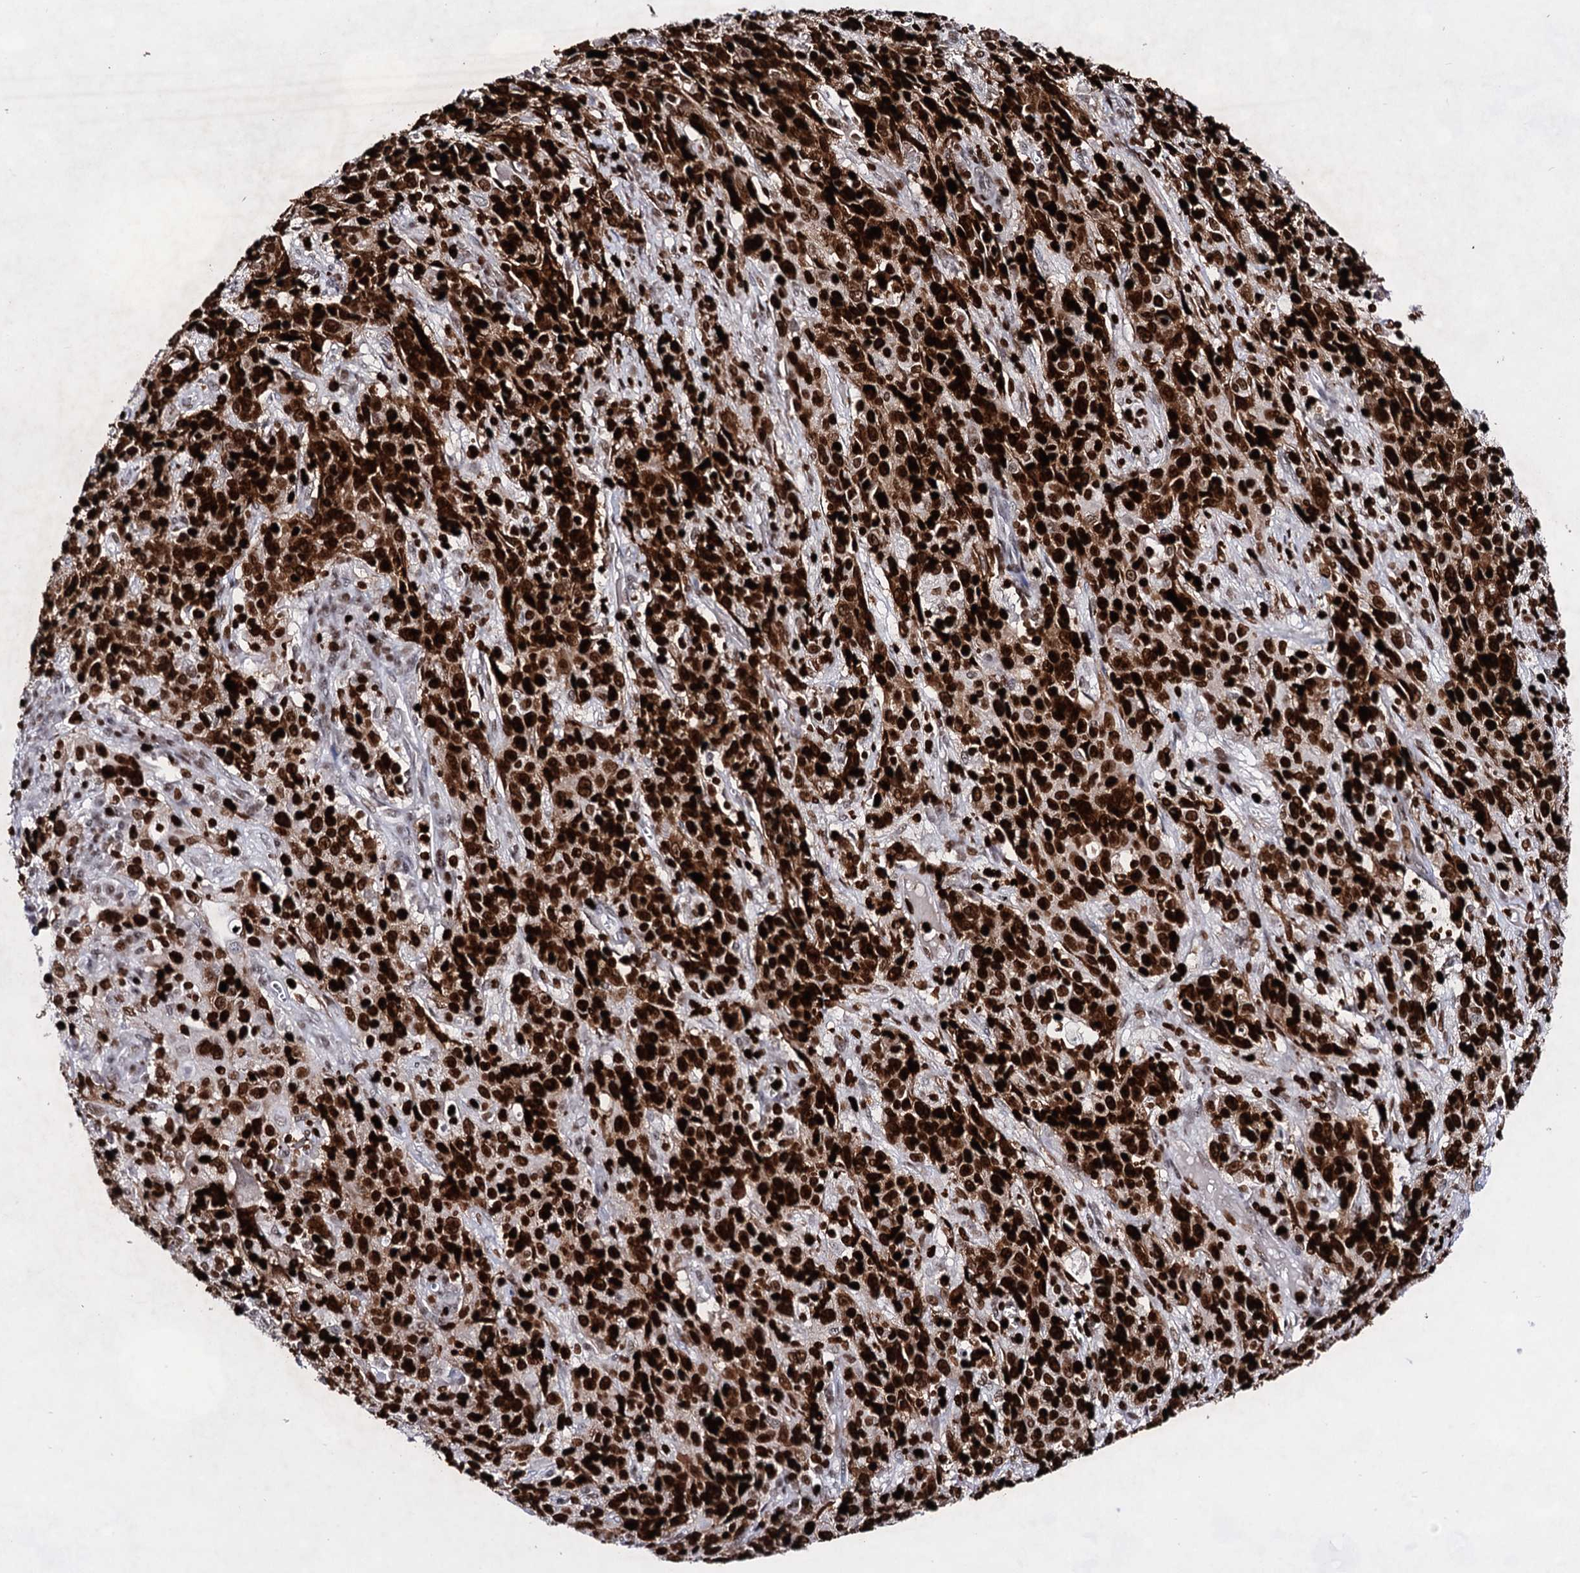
{"staining": {"intensity": "strong", "quantity": ">75%", "location": "nuclear"}, "tissue": "cervical cancer", "cell_type": "Tumor cells", "image_type": "cancer", "snomed": [{"axis": "morphology", "description": "Squamous cell carcinoma, NOS"}, {"axis": "topography", "description": "Cervix"}], "caption": "An immunohistochemistry histopathology image of neoplastic tissue is shown. Protein staining in brown labels strong nuclear positivity in squamous cell carcinoma (cervical) within tumor cells.", "gene": "HMGB2", "patient": {"sex": "female", "age": 46}}